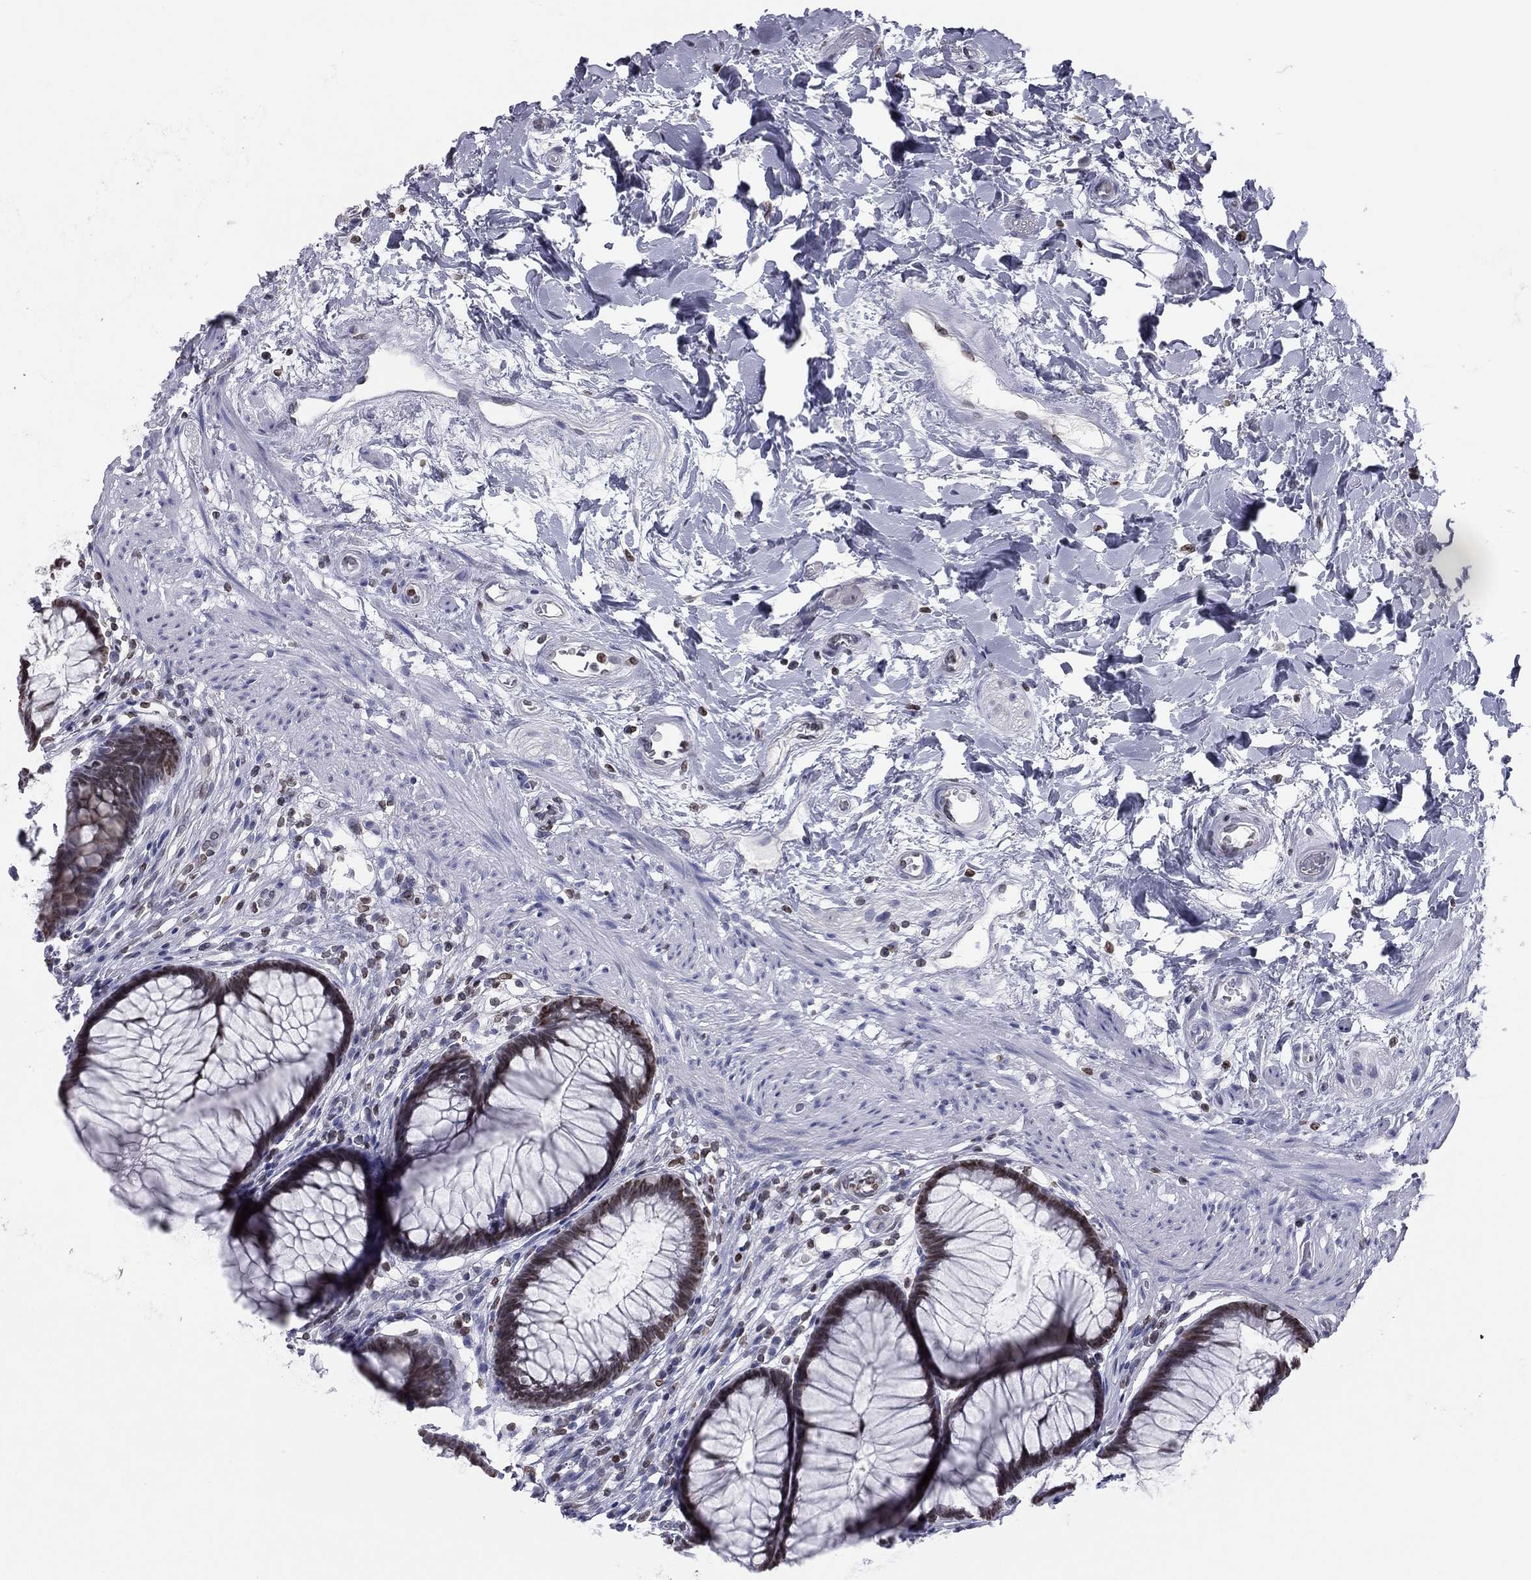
{"staining": {"intensity": "weak", "quantity": ">75%", "location": "cytoplasmic/membranous,nuclear"}, "tissue": "rectum", "cell_type": "Glandular cells", "image_type": "normal", "snomed": [{"axis": "morphology", "description": "Normal tissue, NOS"}, {"axis": "topography", "description": "Smooth muscle"}, {"axis": "topography", "description": "Rectum"}], "caption": "High-magnification brightfield microscopy of normal rectum stained with DAB (brown) and counterstained with hematoxylin (blue). glandular cells exhibit weak cytoplasmic/membranous,nuclear positivity is present in approximately>75% of cells.", "gene": "ESPL1", "patient": {"sex": "male", "age": 53}}